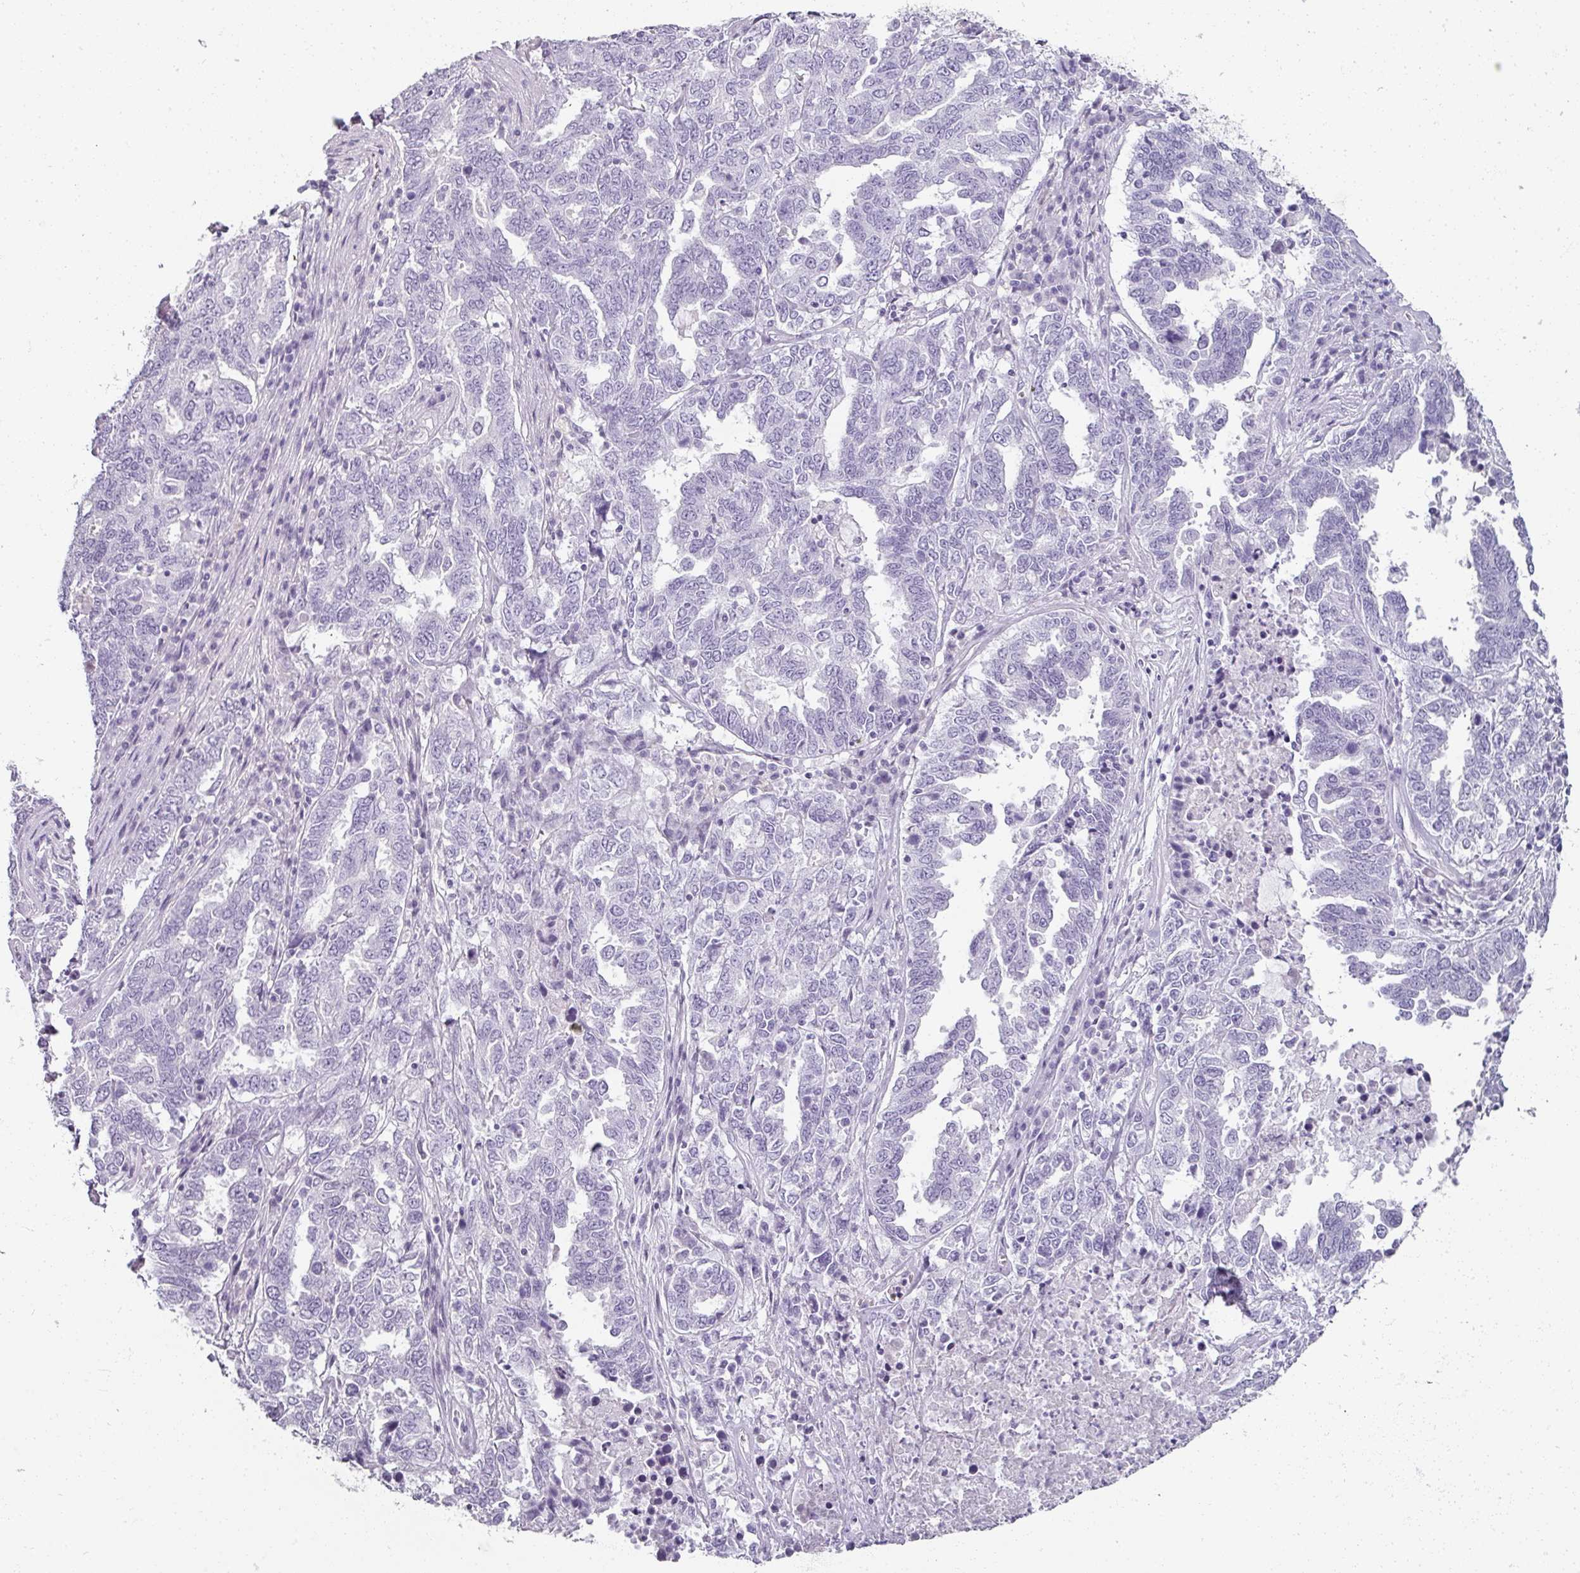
{"staining": {"intensity": "negative", "quantity": "none", "location": "none"}, "tissue": "ovarian cancer", "cell_type": "Tumor cells", "image_type": "cancer", "snomed": [{"axis": "morphology", "description": "Carcinoma, endometroid"}, {"axis": "topography", "description": "Ovary"}], "caption": "Ovarian cancer (endometroid carcinoma) was stained to show a protein in brown. There is no significant positivity in tumor cells. The staining is performed using DAB (3,3'-diaminobenzidine) brown chromogen with nuclei counter-stained in using hematoxylin.", "gene": "REG3G", "patient": {"sex": "female", "age": 62}}